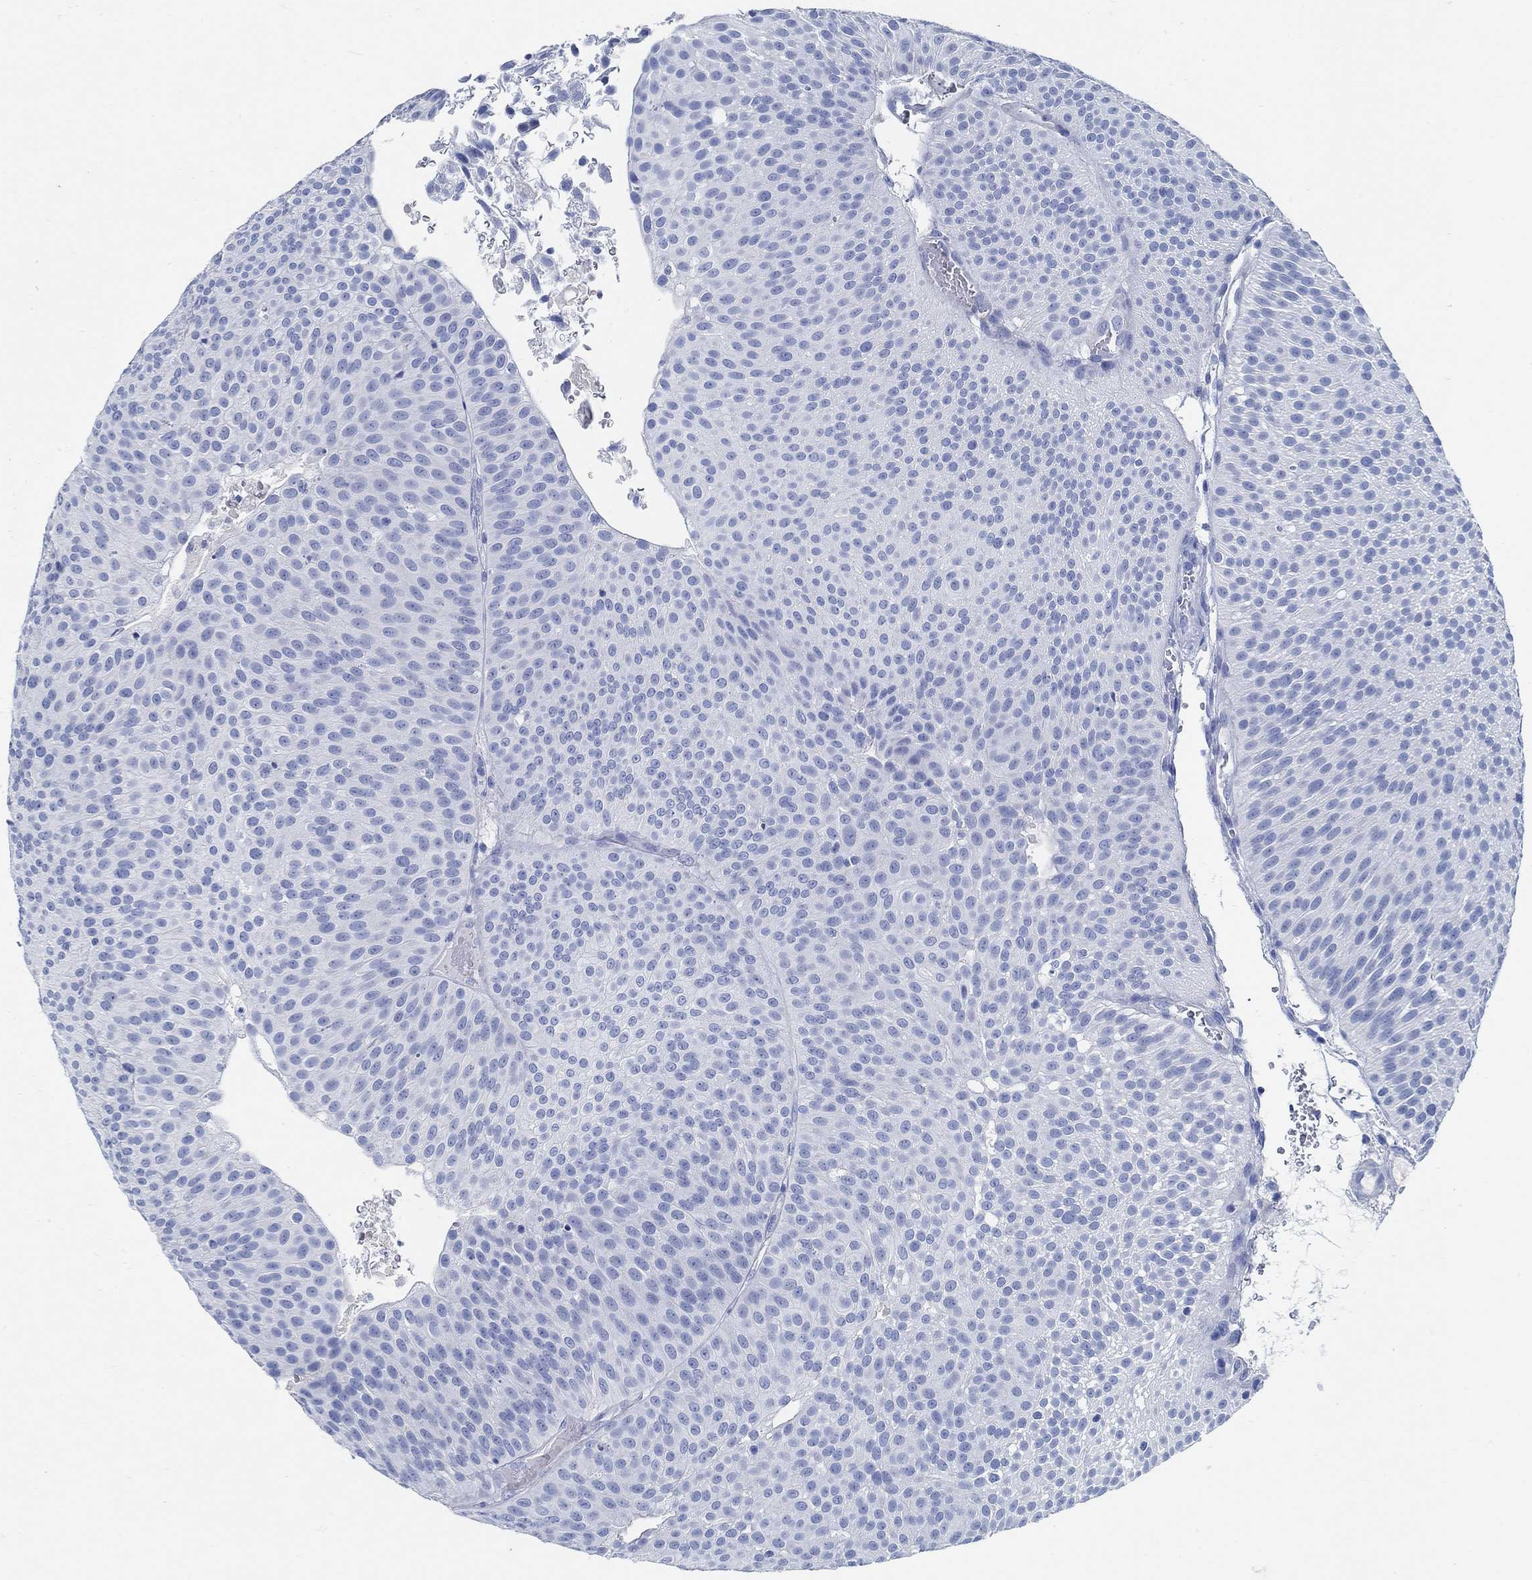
{"staining": {"intensity": "negative", "quantity": "none", "location": "none"}, "tissue": "urothelial cancer", "cell_type": "Tumor cells", "image_type": "cancer", "snomed": [{"axis": "morphology", "description": "Urothelial carcinoma, Low grade"}, {"axis": "topography", "description": "Urinary bladder"}], "caption": "Urothelial cancer was stained to show a protein in brown. There is no significant staining in tumor cells. (DAB immunohistochemistry with hematoxylin counter stain).", "gene": "SLC45A1", "patient": {"sex": "male", "age": 65}}